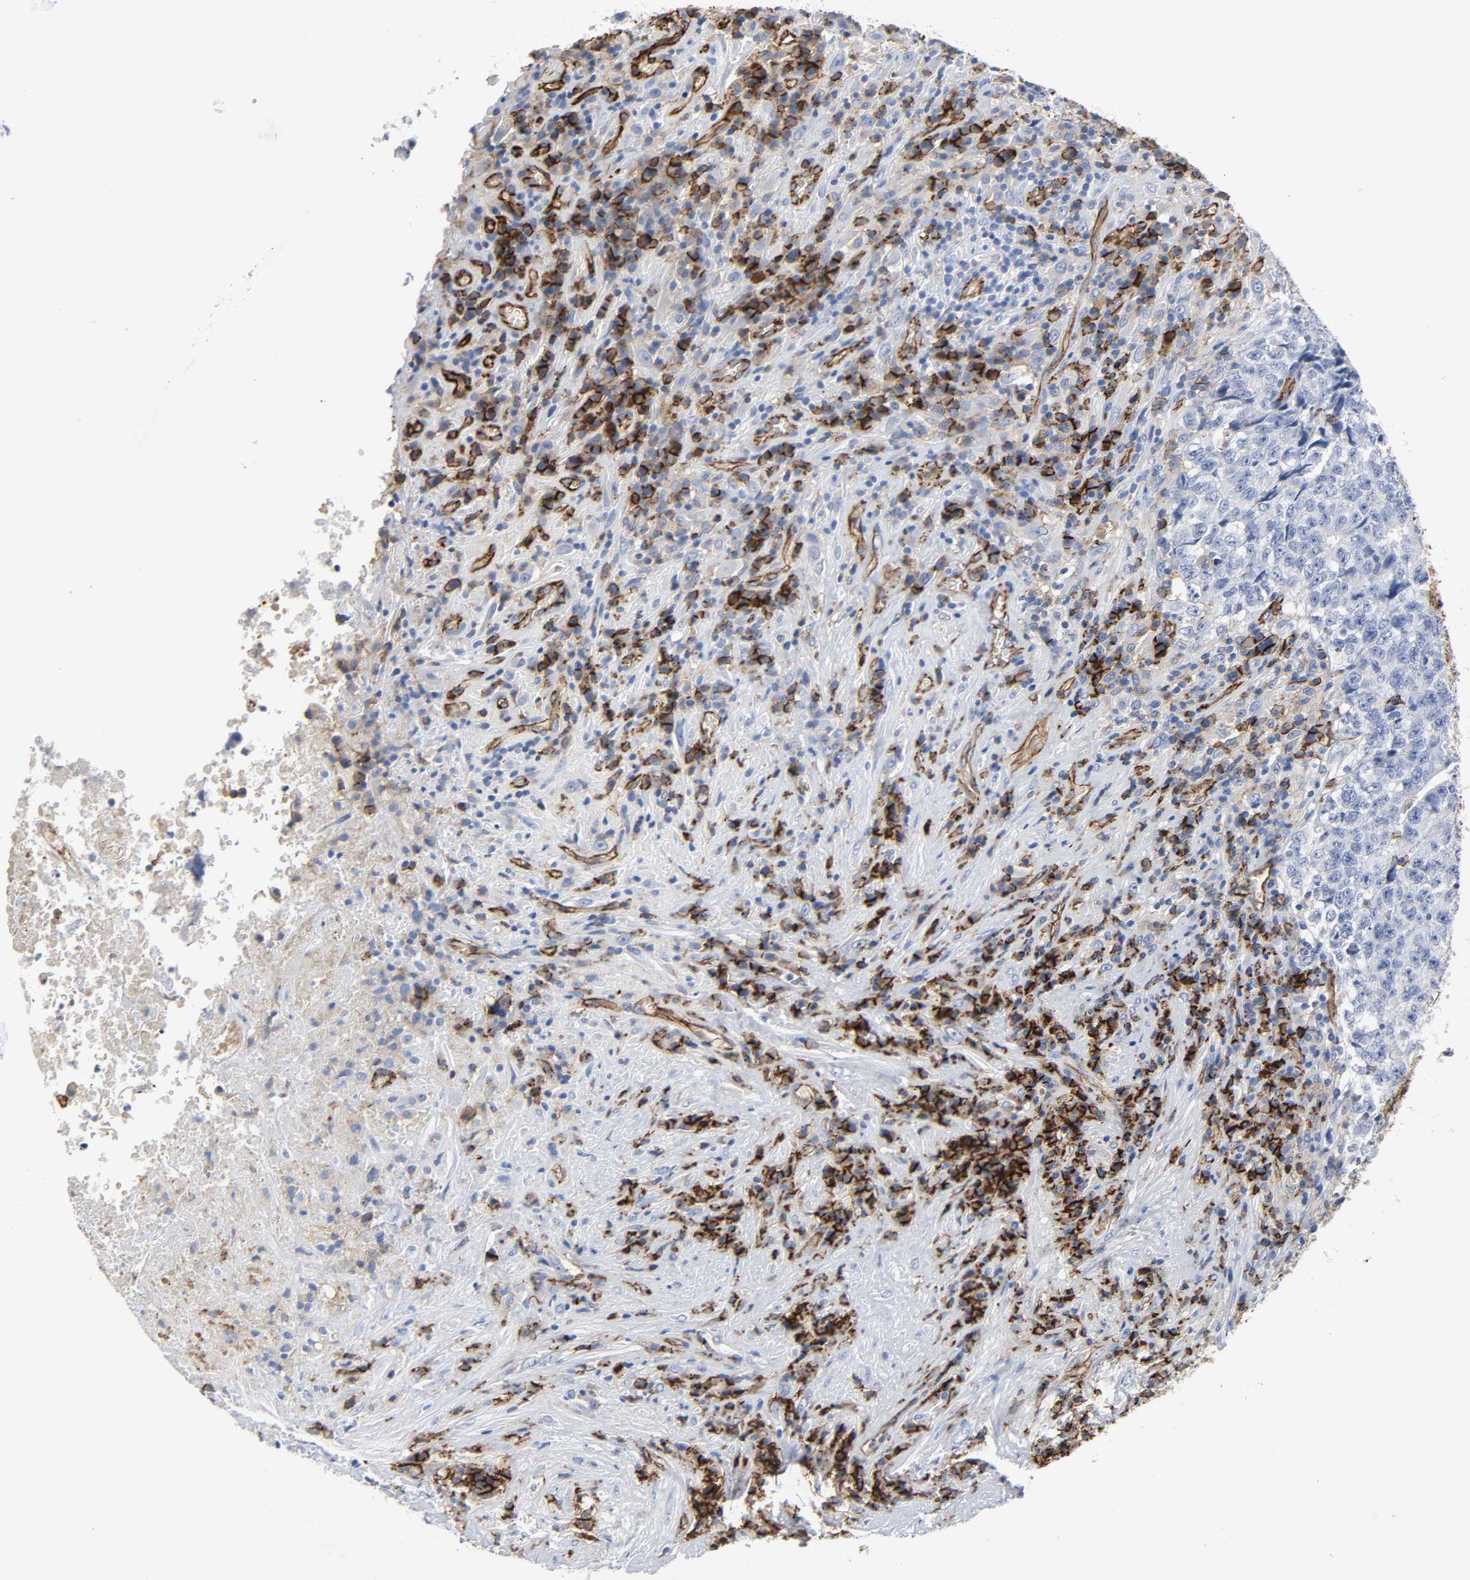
{"staining": {"intensity": "negative", "quantity": "none", "location": "none"}, "tissue": "testis cancer", "cell_type": "Tumor cells", "image_type": "cancer", "snomed": [{"axis": "morphology", "description": "Necrosis, NOS"}, {"axis": "morphology", "description": "Carcinoma, Embryonal, NOS"}, {"axis": "topography", "description": "Testis"}], "caption": "This is an immunohistochemistry (IHC) photomicrograph of human testis embryonal carcinoma. There is no expression in tumor cells.", "gene": "PECAM1", "patient": {"sex": "male", "age": 19}}